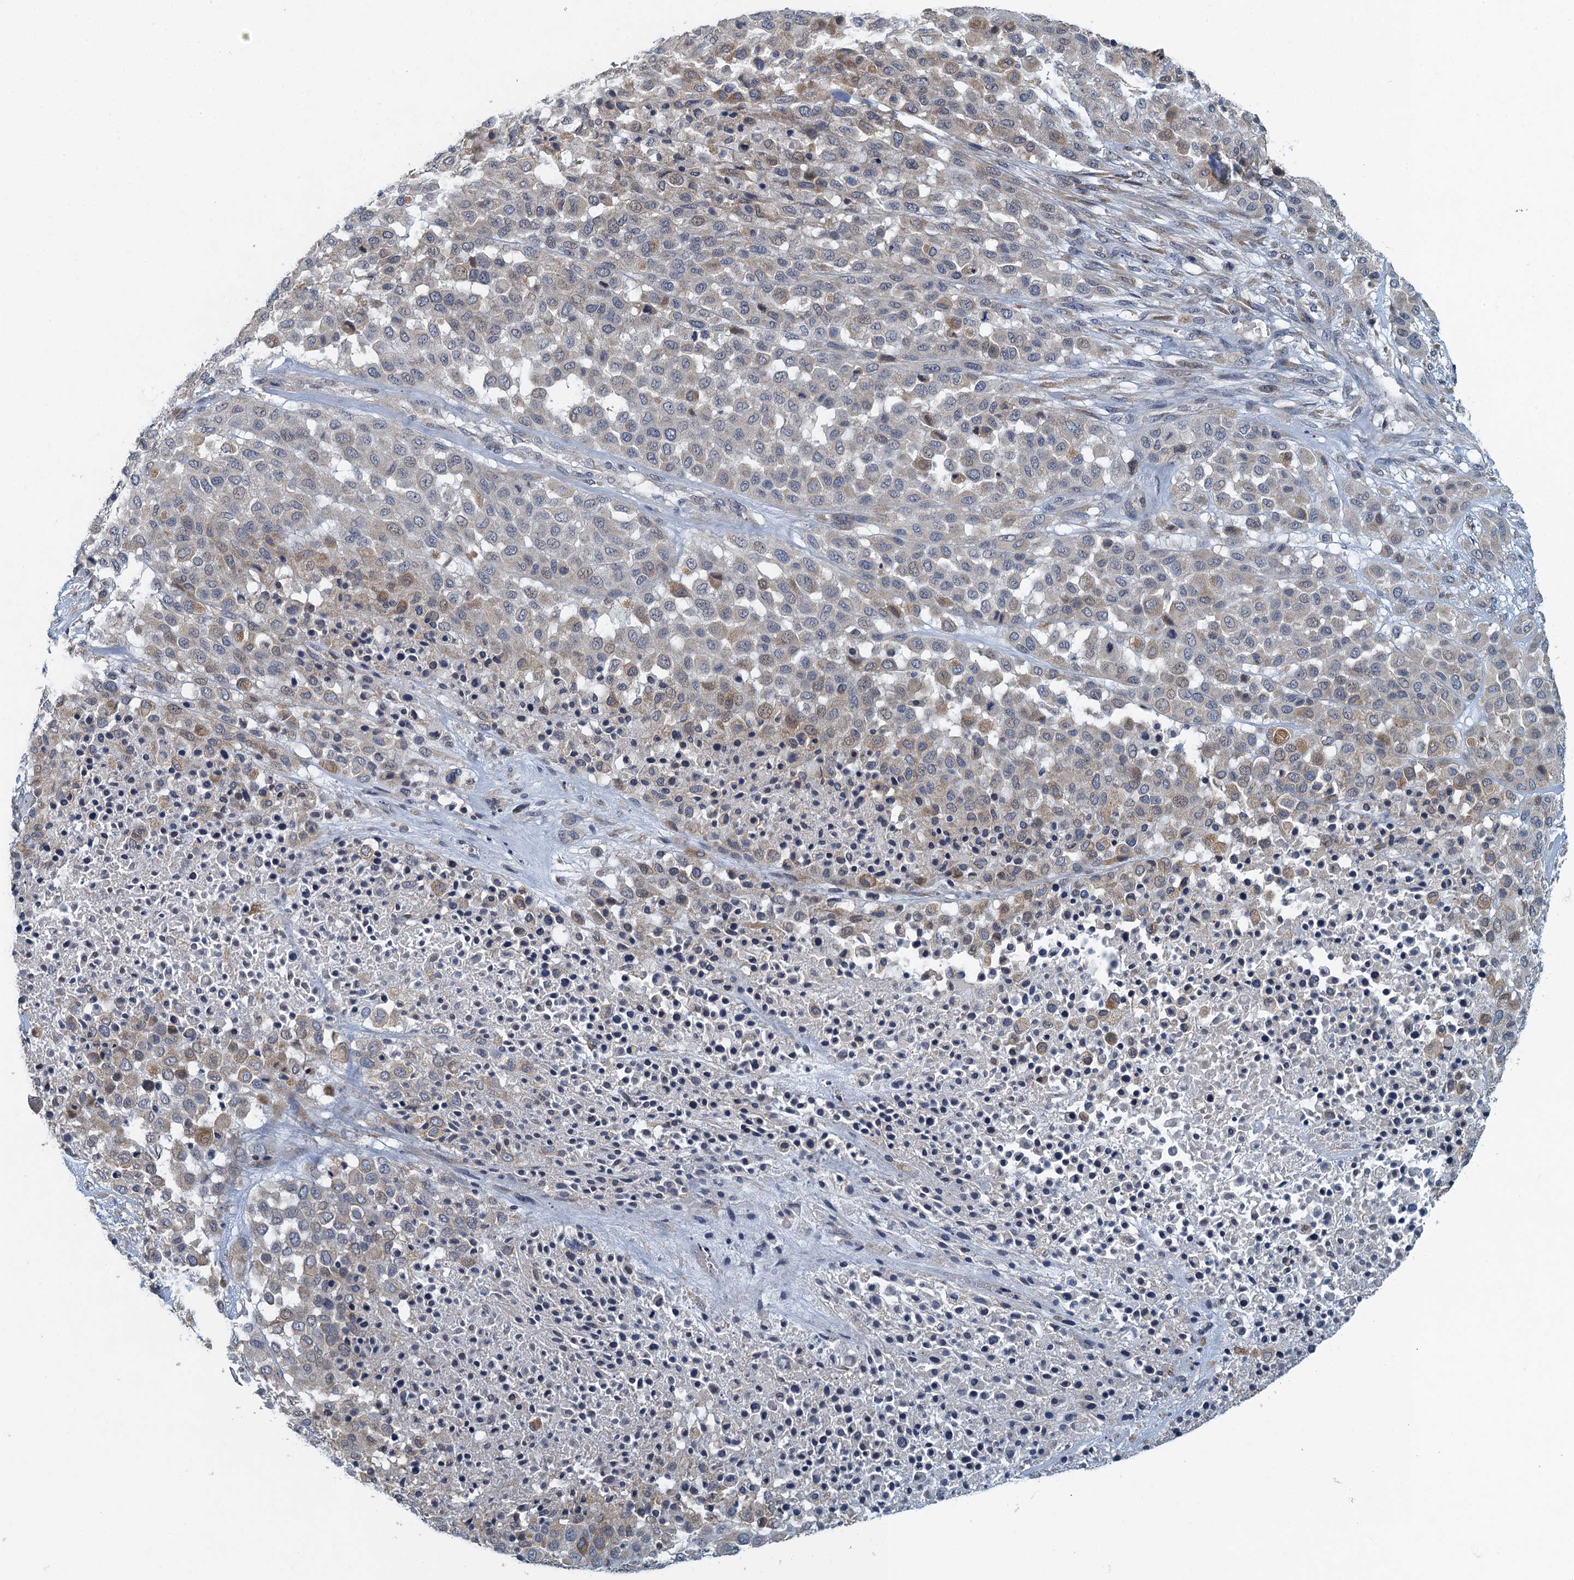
{"staining": {"intensity": "moderate", "quantity": "<25%", "location": "cytoplasmic/membranous"}, "tissue": "melanoma", "cell_type": "Tumor cells", "image_type": "cancer", "snomed": [{"axis": "morphology", "description": "Malignant melanoma, Metastatic site"}, {"axis": "topography", "description": "Skin"}], "caption": "Protein staining of malignant melanoma (metastatic site) tissue displays moderate cytoplasmic/membranous expression in approximately <25% of tumor cells.", "gene": "ALG2", "patient": {"sex": "female", "age": 81}}